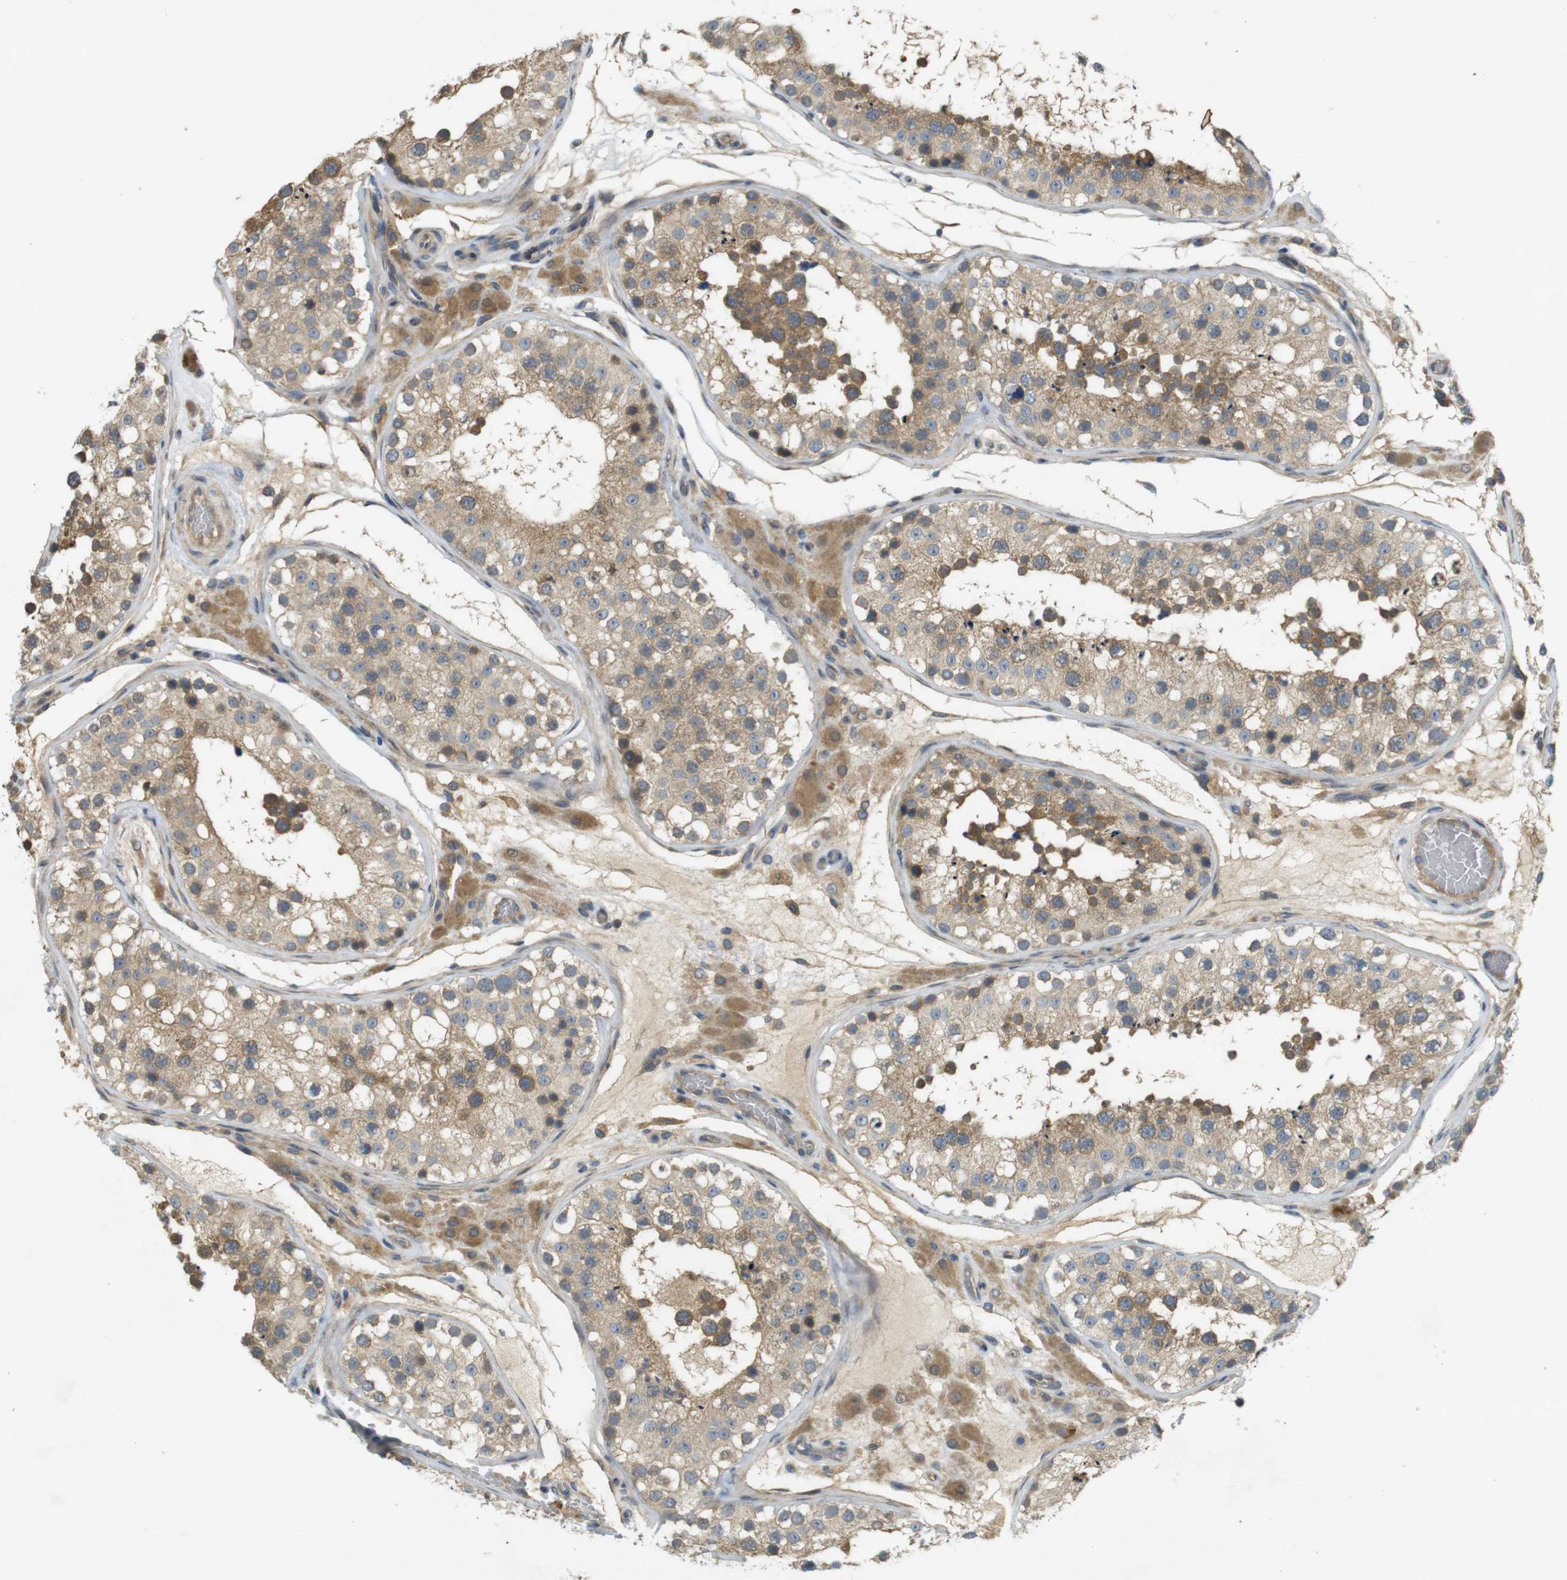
{"staining": {"intensity": "moderate", "quantity": ">75%", "location": "cytoplasmic/membranous"}, "tissue": "testis", "cell_type": "Cells in seminiferous ducts", "image_type": "normal", "snomed": [{"axis": "morphology", "description": "Normal tissue, NOS"}, {"axis": "topography", "description": "Testis"}], "caption": "Immunohistochemistry histopathology image of unremarkable testis: testis stained using IHC reveals medium levels of moderate protein expression localized specifically in the cytoplasmic/membranous of cells in seminiferous ducts, appearing as a cytoplasmic/membranous brown color.", "gene": "CLTC", "patient": {"sex": "male", "age": 26}}